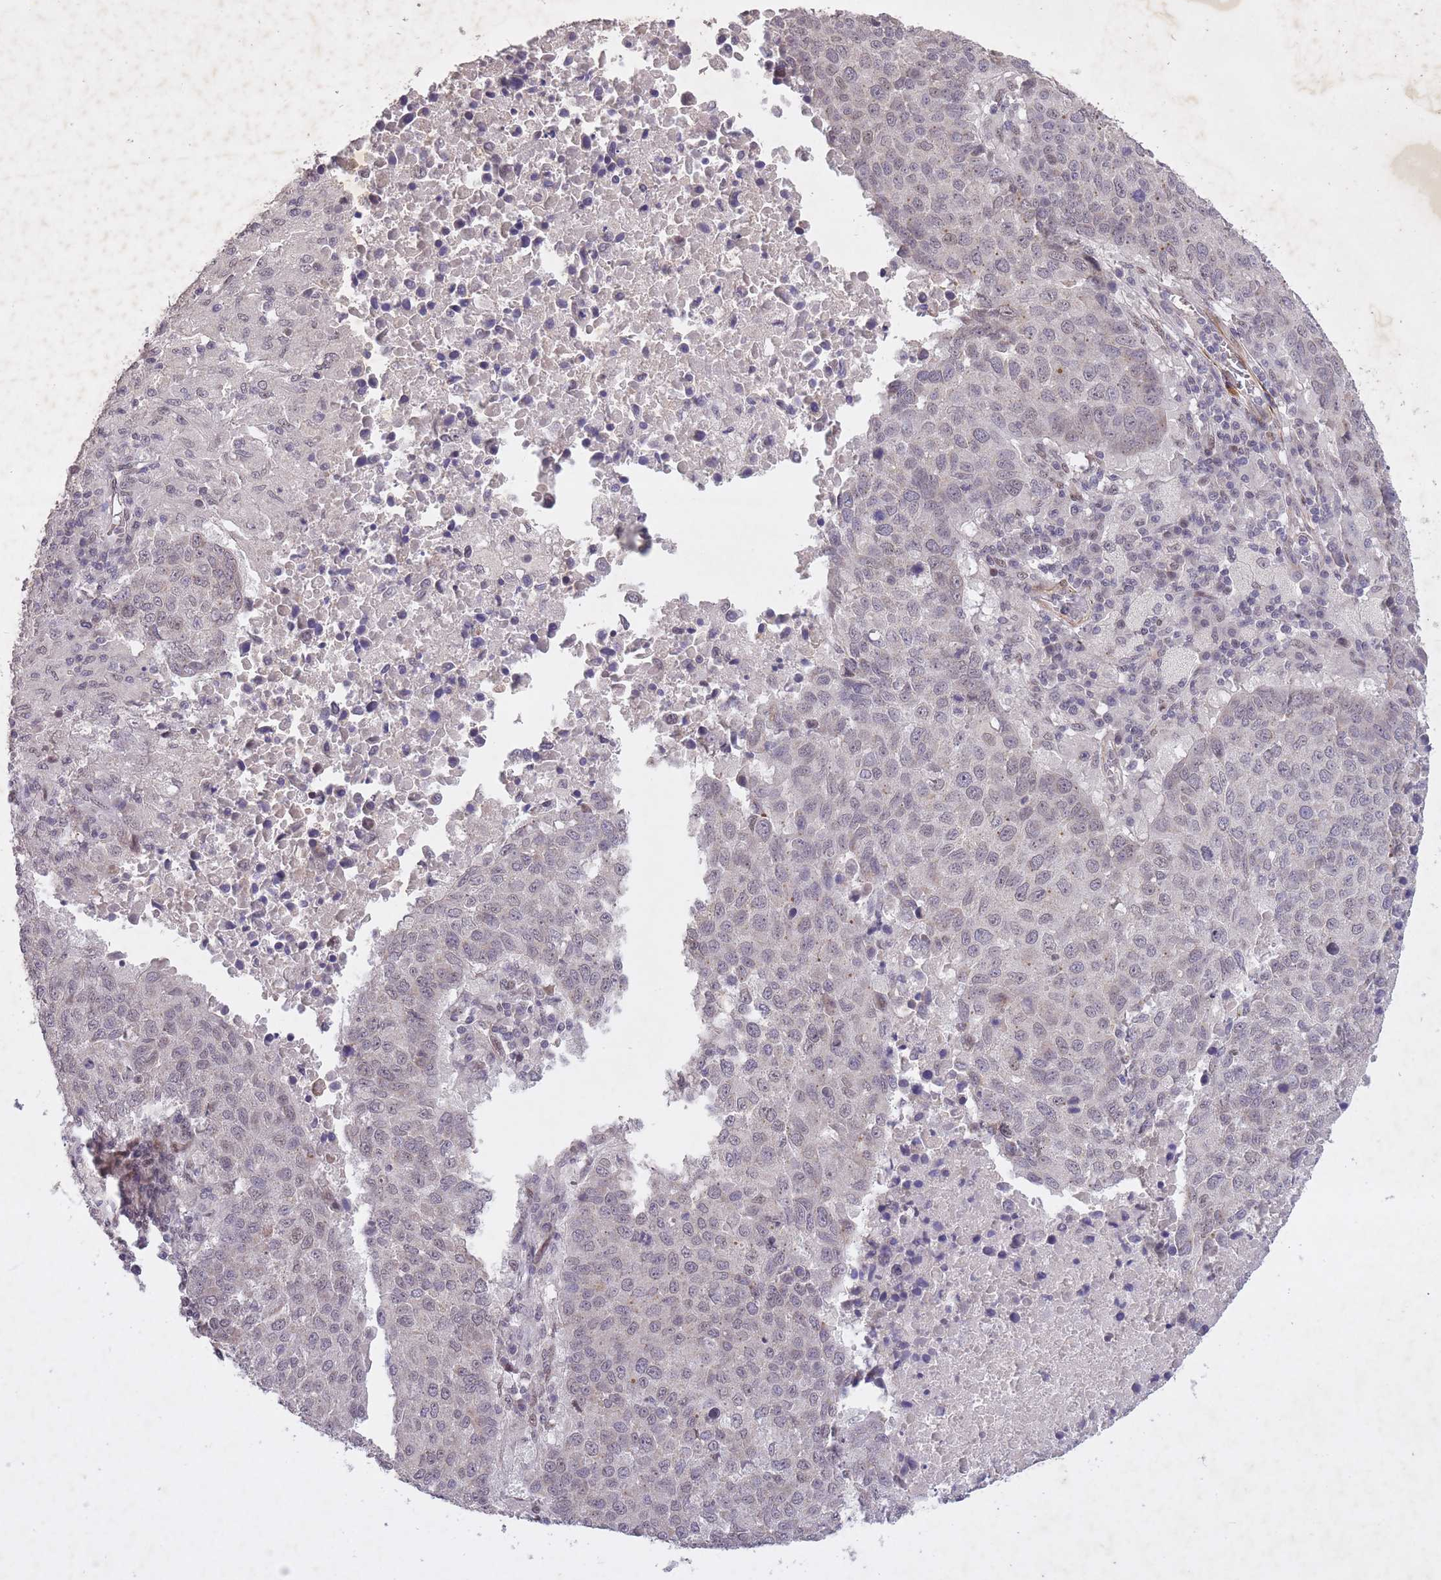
{"staining": {"intensity": "negative", "quantity": "none", "location": "none"}, "tissue": "lung cancer", "cell_type": "Tumor cells", "image_type": "cancer", "snomed": [{"axis": "morphology", "description": "Squamous cell carcinoma, NOS"}, {"axis": "topography", "description": "Lung"}], "caption": "IHC histopathology image of neoplastic tissue: human squamous cell carcinoma (lung) stained with DAB displays no significant protein expression in tumor cells.", "gene": "CBX6", "patient": {"sex": "male", "age": 73}}